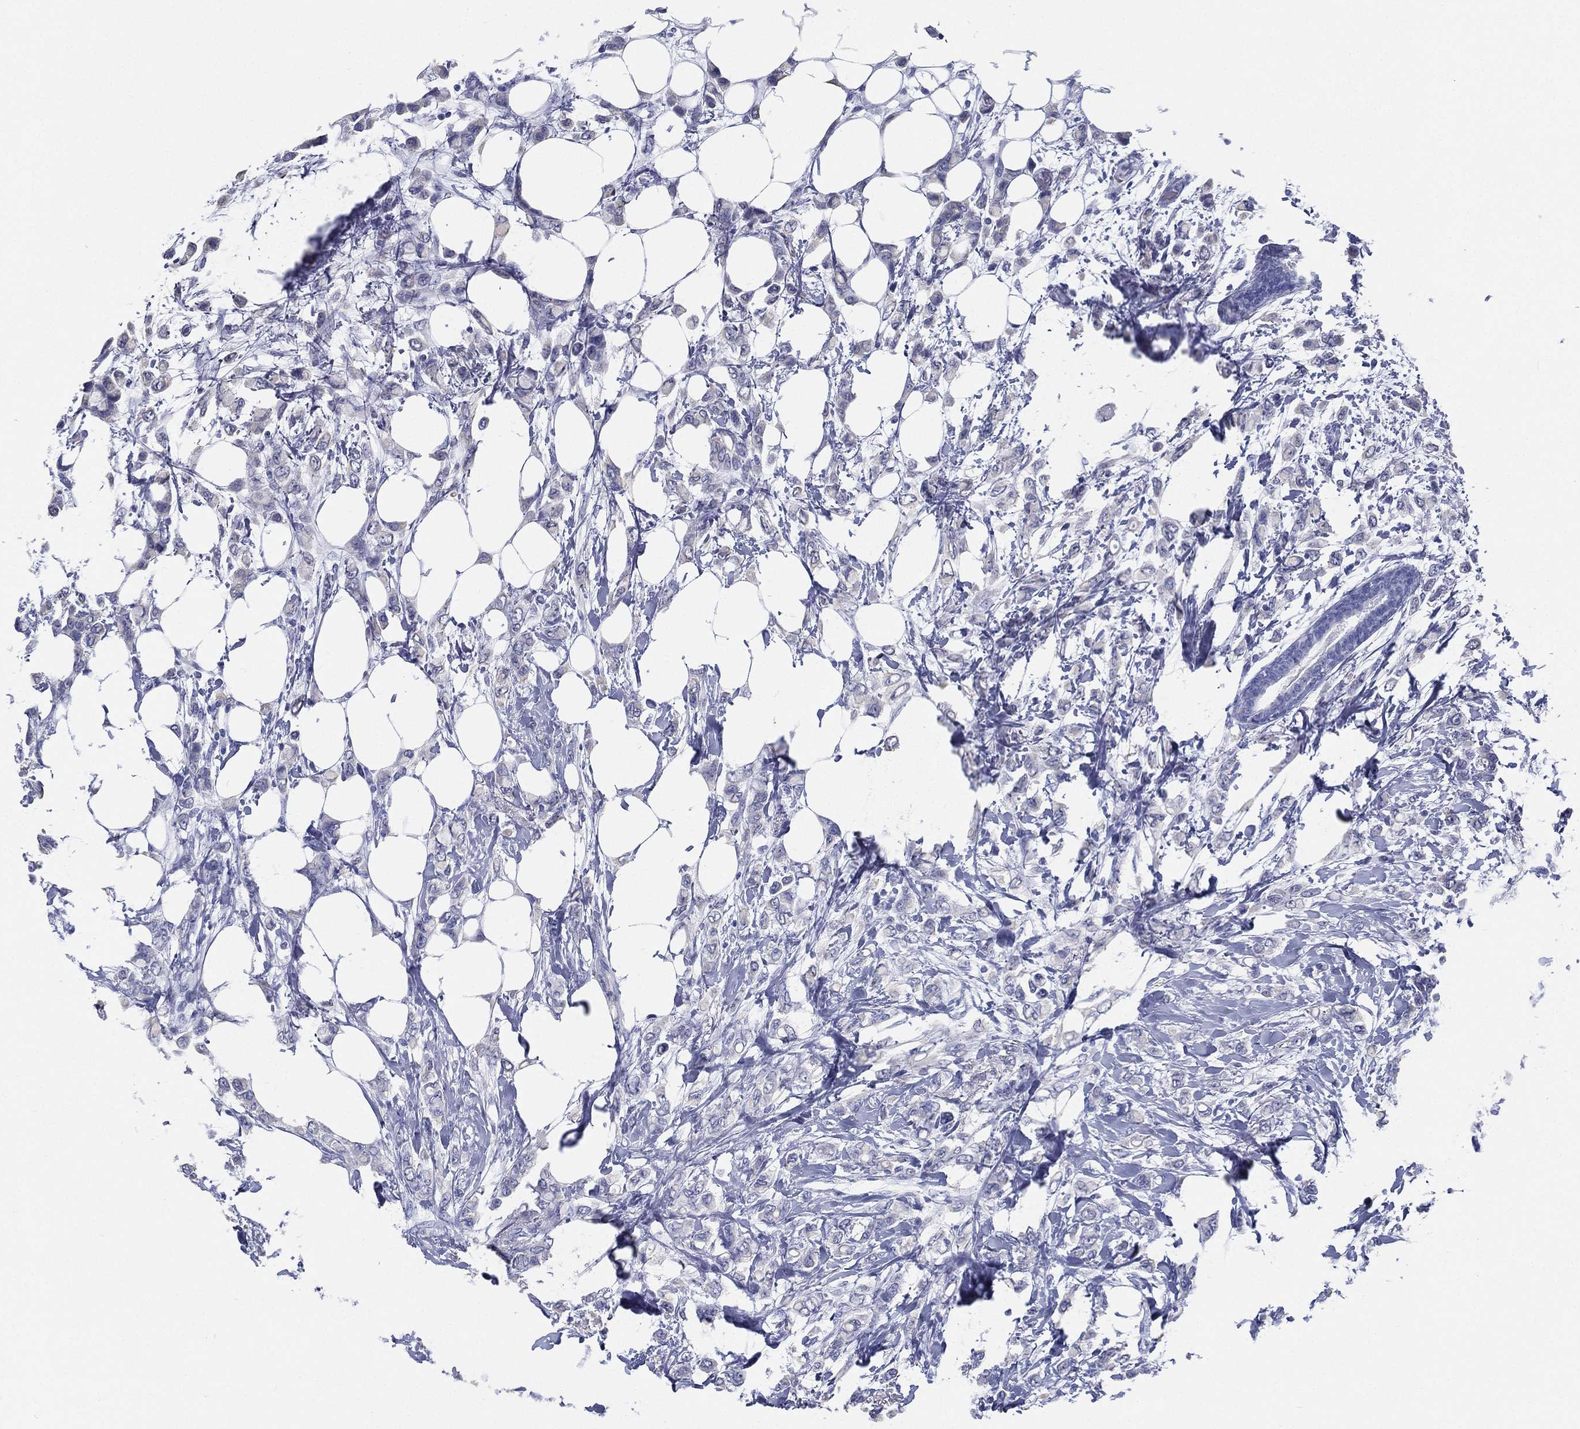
{"staining": {"intensity": "negative", "quantity": "none", "location": "none"}, "tissue": "breast cancer", "cell_type": "Tumor cells", "image_type": "cancer", "snomed": [{"axis": "morphology", "description": "Lobular carcinoma"}, {"axis": "topography", "description": "Breast"}], "caption": "Immunohistochemical staining of breast cancer reveals no significant staining in tumor cells. (DAB (3,3'-diaminobenzidine) immunohistochemistry (IHC), high magnification).", "gene": "RSPH4A", "patient": {"sex": "female", "age": 66}}